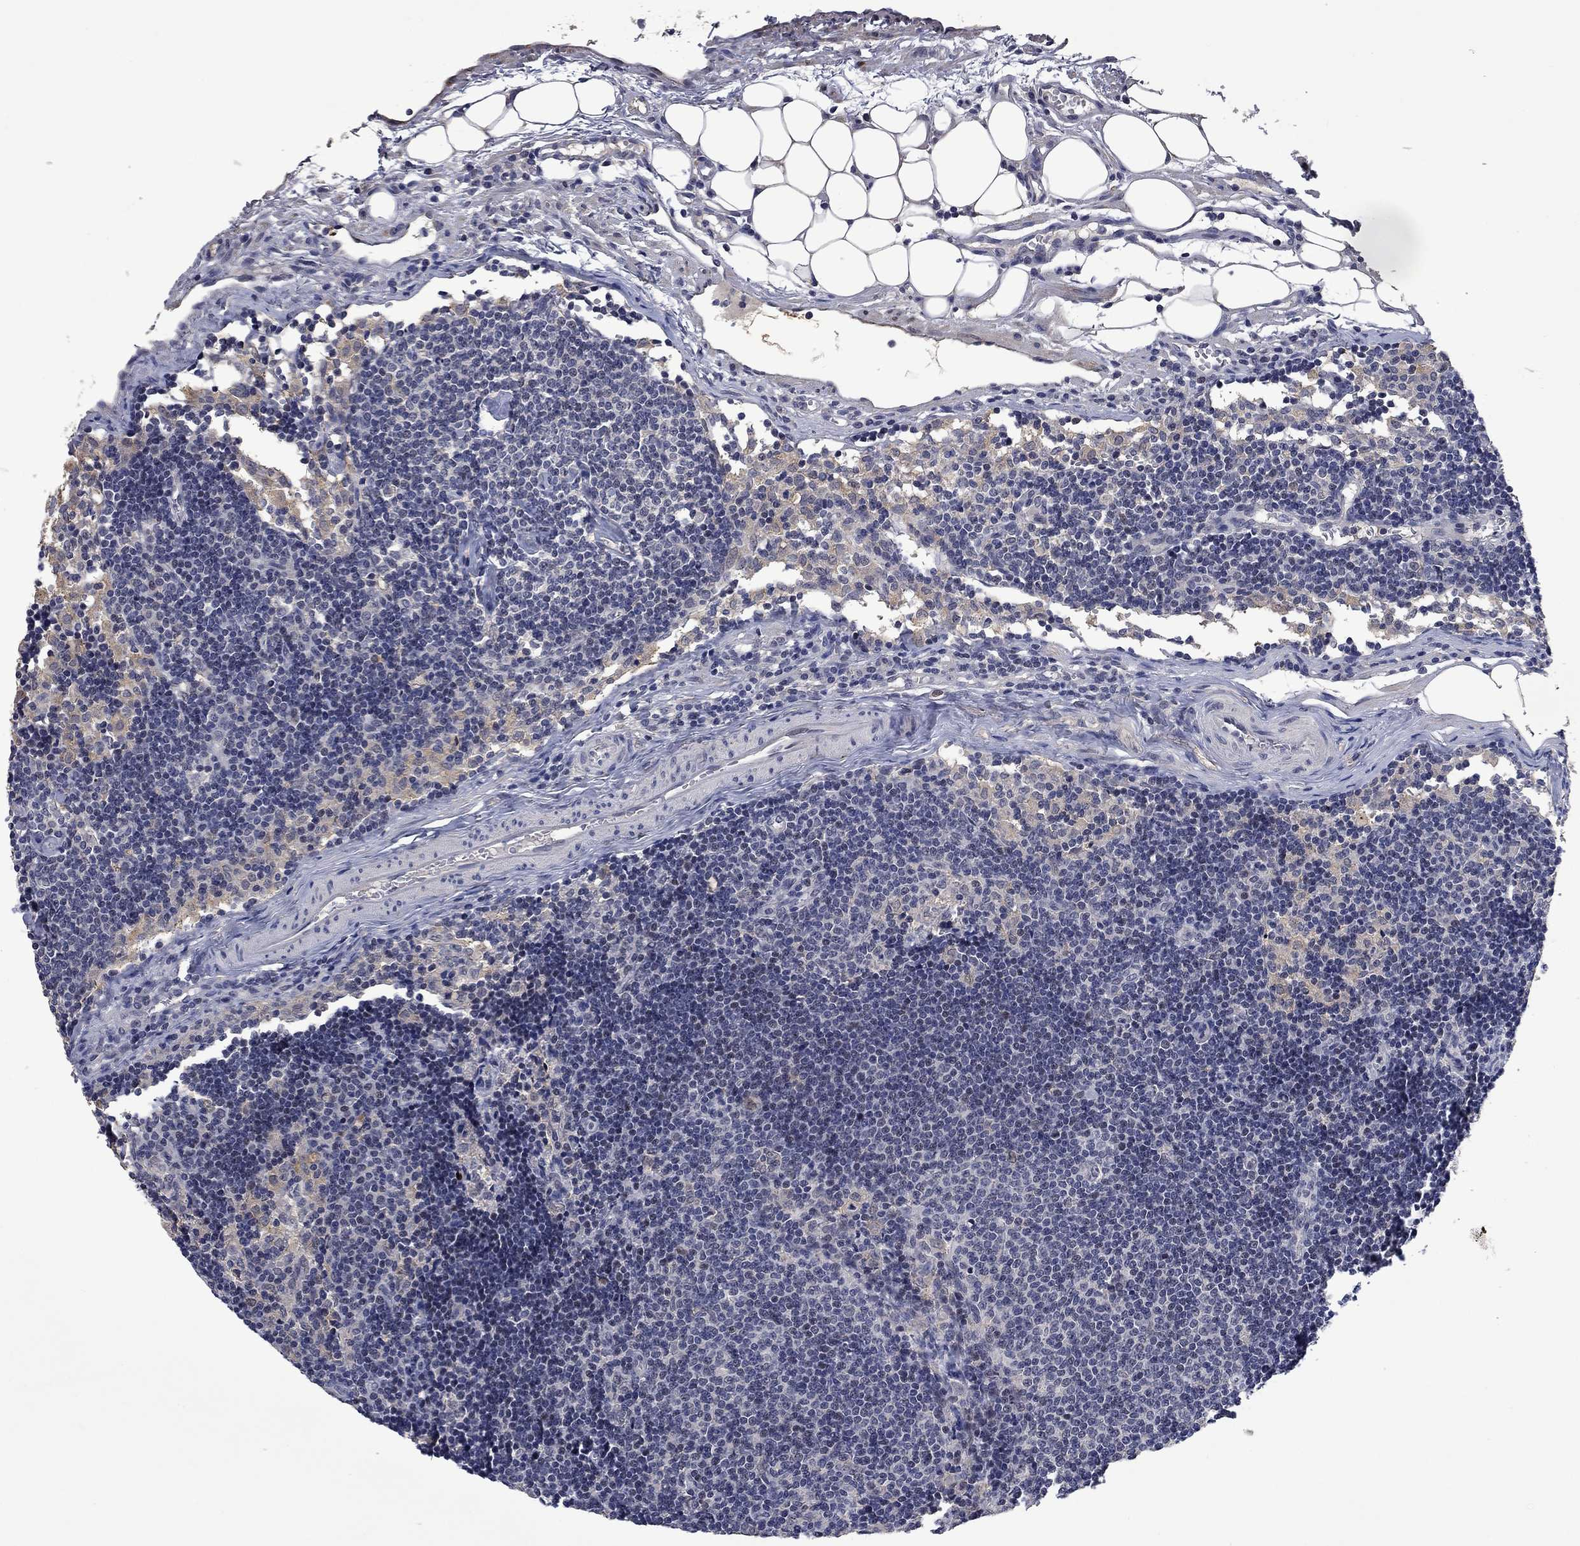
{"staining": {"intensity": "negative", "quantity": "none", "location": "none"}, "tissue": "lymph node", "cell_type": "Non-germinal center cells", "image_type": "normal", "snomed": [{"axis": "morphology", "description": "Normal tissue, NOS"}, {"axis": "topography", "description": "Lymph node"}], "caption": "Photomicrograph shows no significant protein expression in non-germinal center cells of normal lymph node. The staining is performed using DAB (3,3'-diaminobenzidine) brown chromogen with nuclei counter-stained in using hematoxylin.", "gene": "PHKA1", "patient": {"sex": "female", "age": 34}}